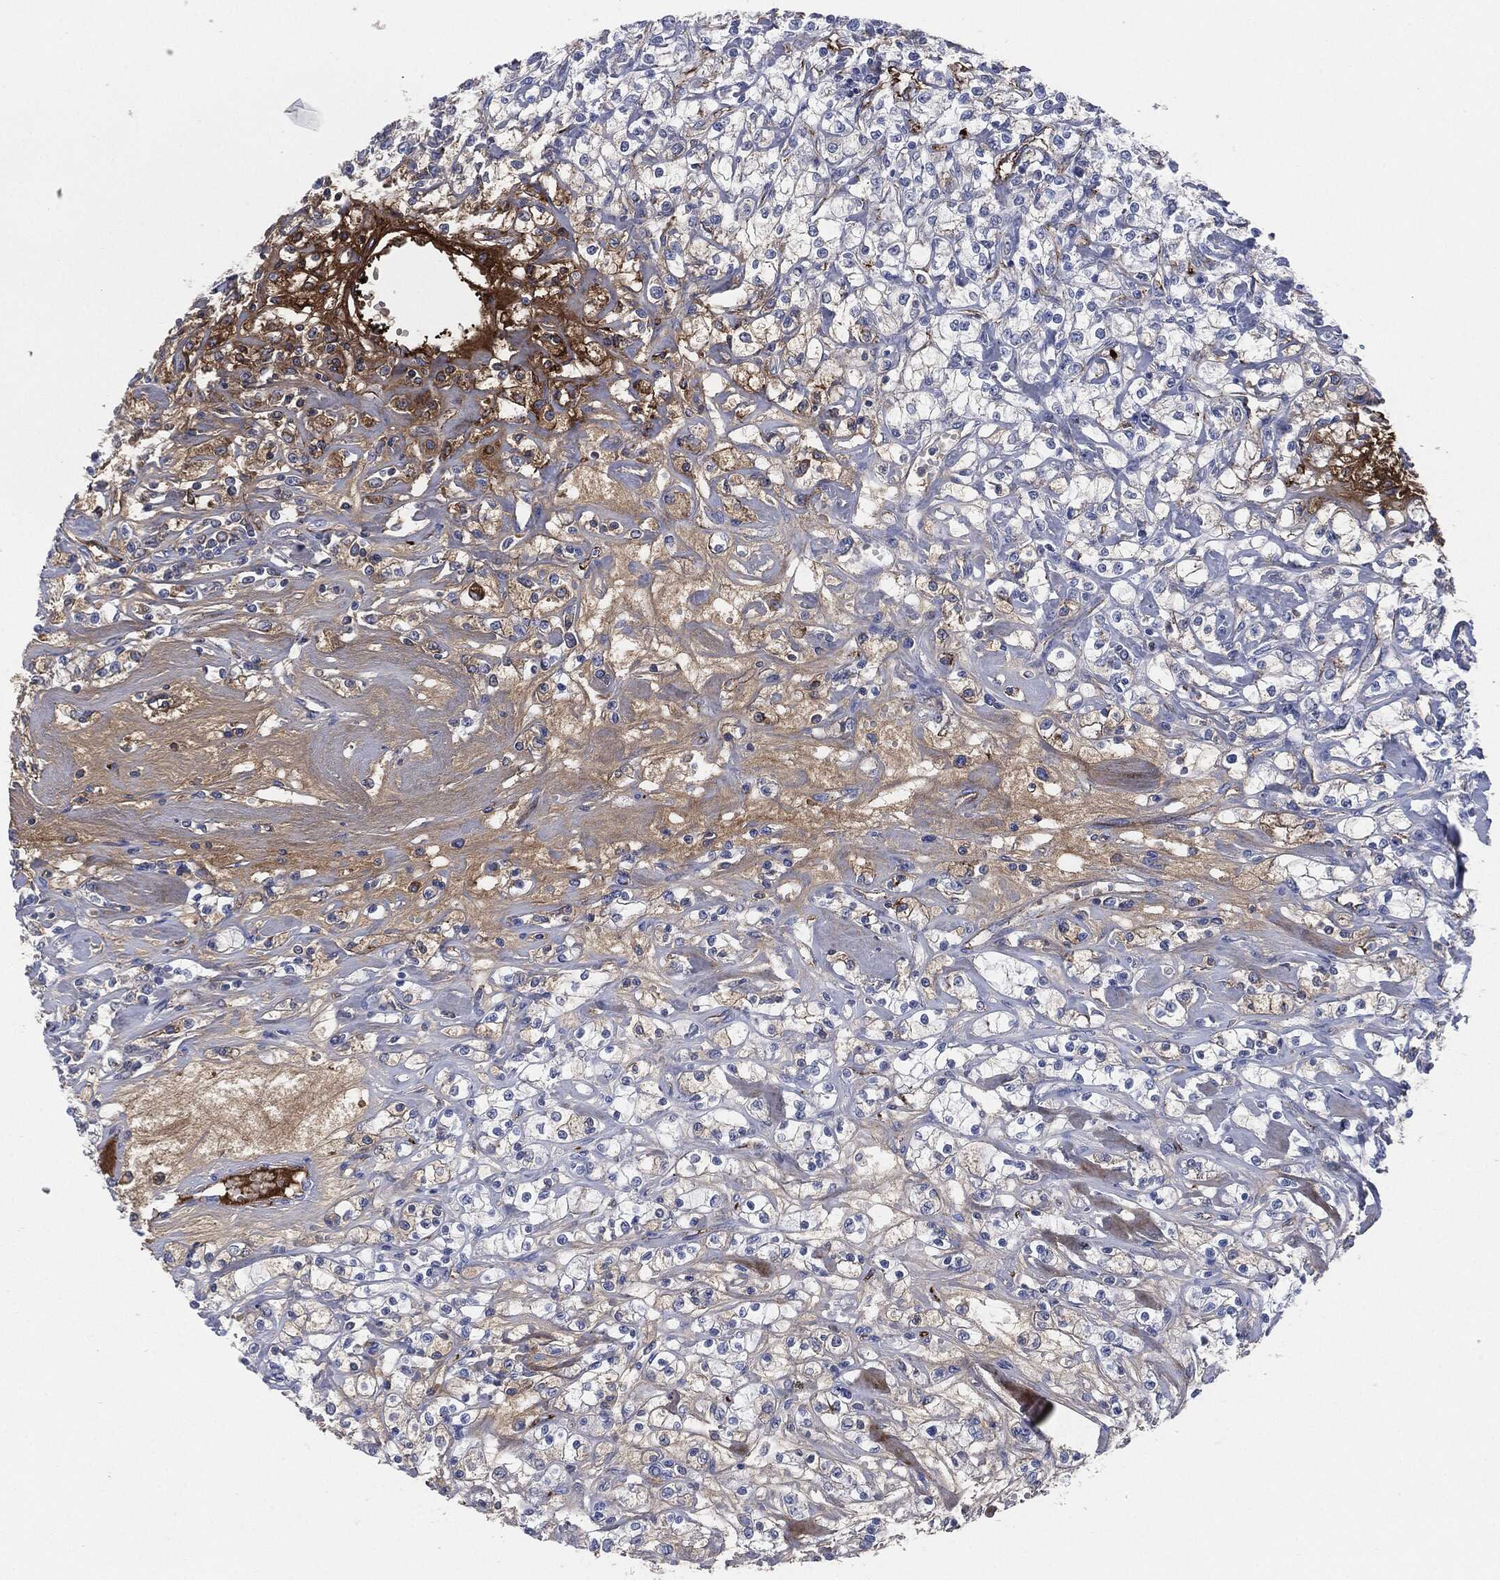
{"staining": {"intensity": "negative", "quantity": "none", "location": "none"}, "tissue": "renal cancer", "cell_type": "Tumor cells", "image_type": "cancer", "snomed": [{"axis": "morphology", "description": "Adenocarcinoma, NOS"}, {"axis": "topography", "description": "Kidney"}], "caption": "High magnification brightfield microscopy of adenocarcinoma (renal) stained with DAB (3,3'-diaminobenzidine) (brown) and counterstained with hematoxylin (blue): tumor cells show no significant expression. (Immunohistochemistry (ihc), brightfield microscopy, high magnification).", "gene": "APOB", "patient": {"sex": "female", "age": 59}}